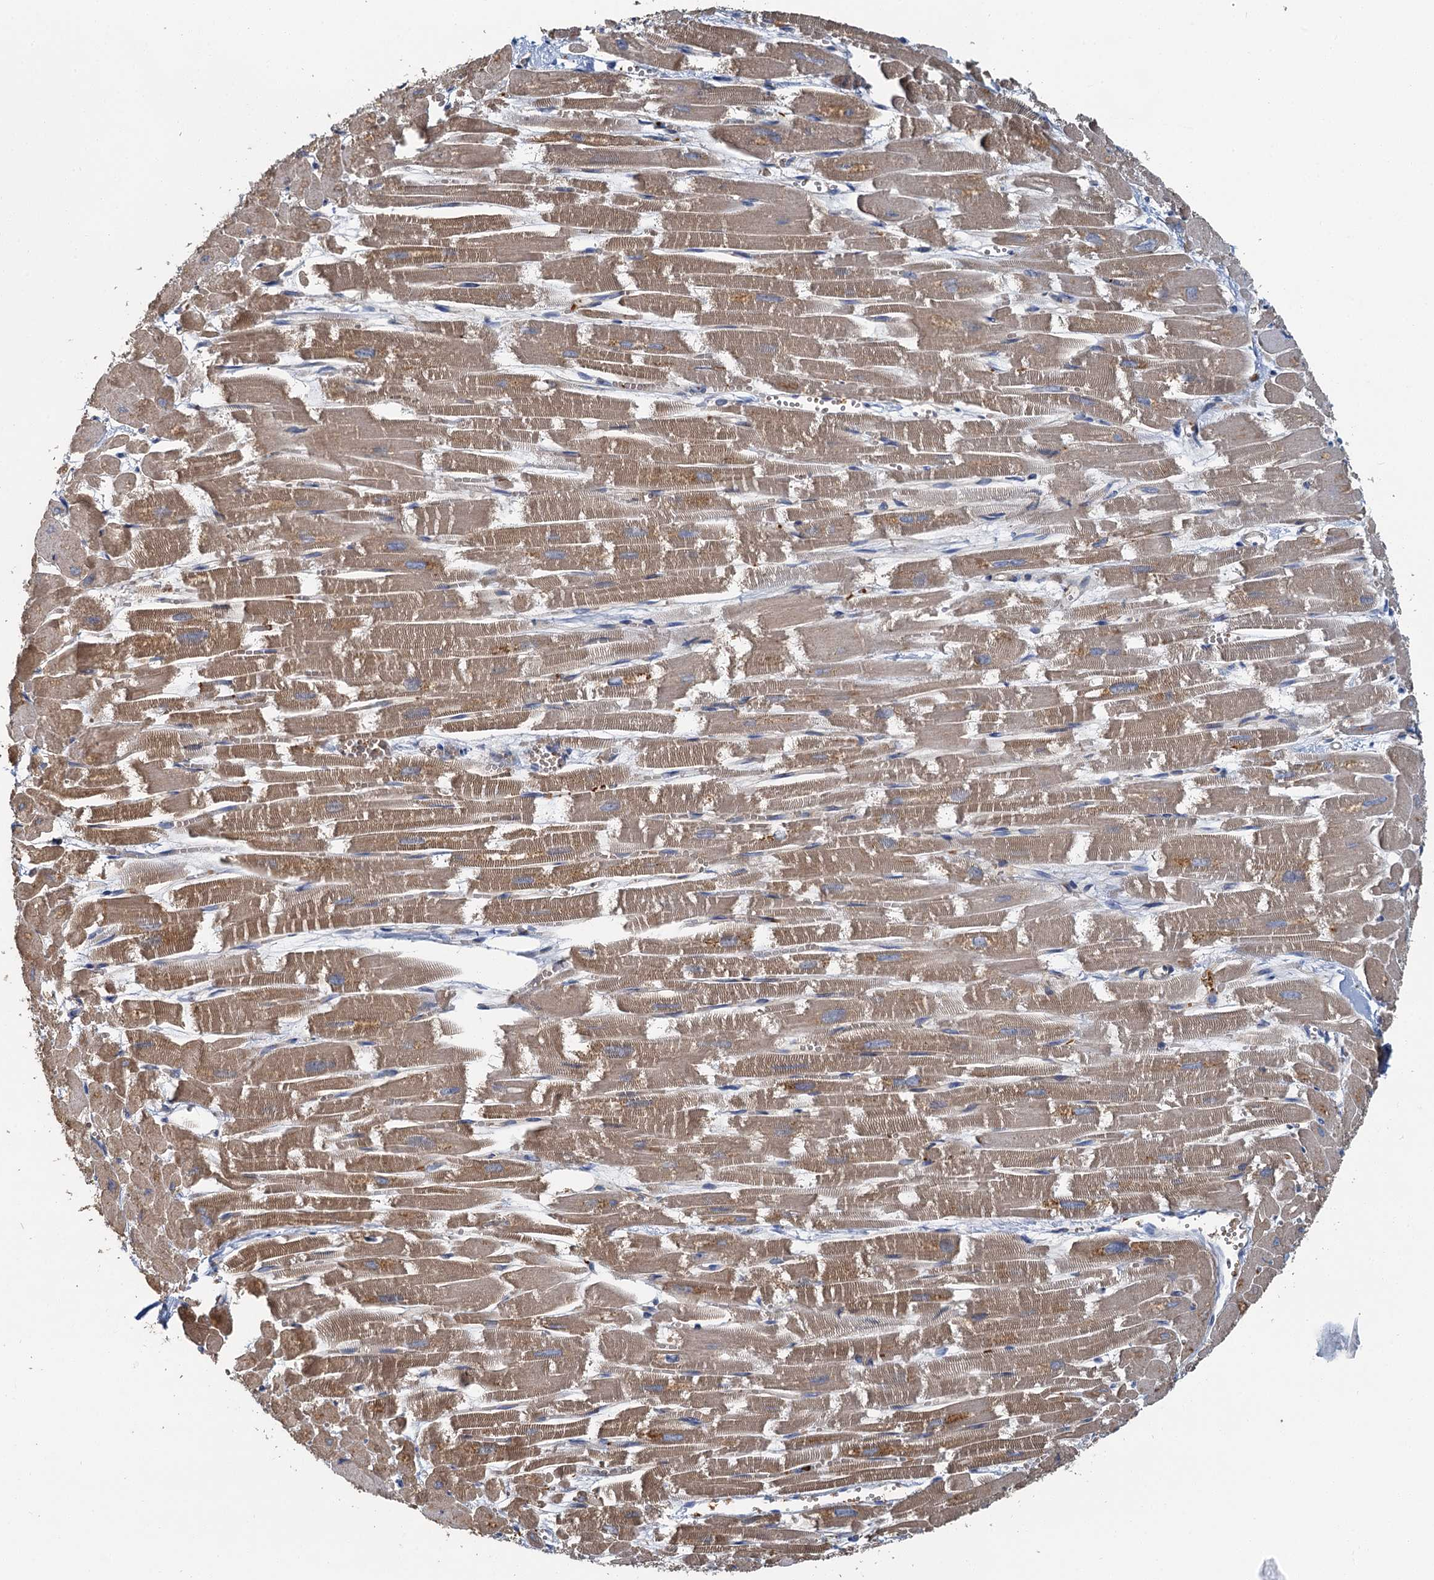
{"staining": {"intensity": "moderate", "quantity": "25%-75%", "location": "cytoplasmic/membranous"}, "tissue": "heart muscle", "cell_type": "Cardiomyocytes", "image_type": "normal", "snomed": [{"axis": "morphology", "description": "Normal tissue, NOS"}, {"axis": "topography", "description": "Heart"}], "caption": "IHC (DAB) staining of normal human heart muscle shows moderate cytoplasmic/membranous protein staining in about 25%-75% of cardiomyocytes. The staining is performed using DAB brown chromogen to label protein expression. The nuclei are counter-stained blue using hematoxylin.", "gene": "PPIP5K1", "patient": {"sex": "male", "age": 54}}